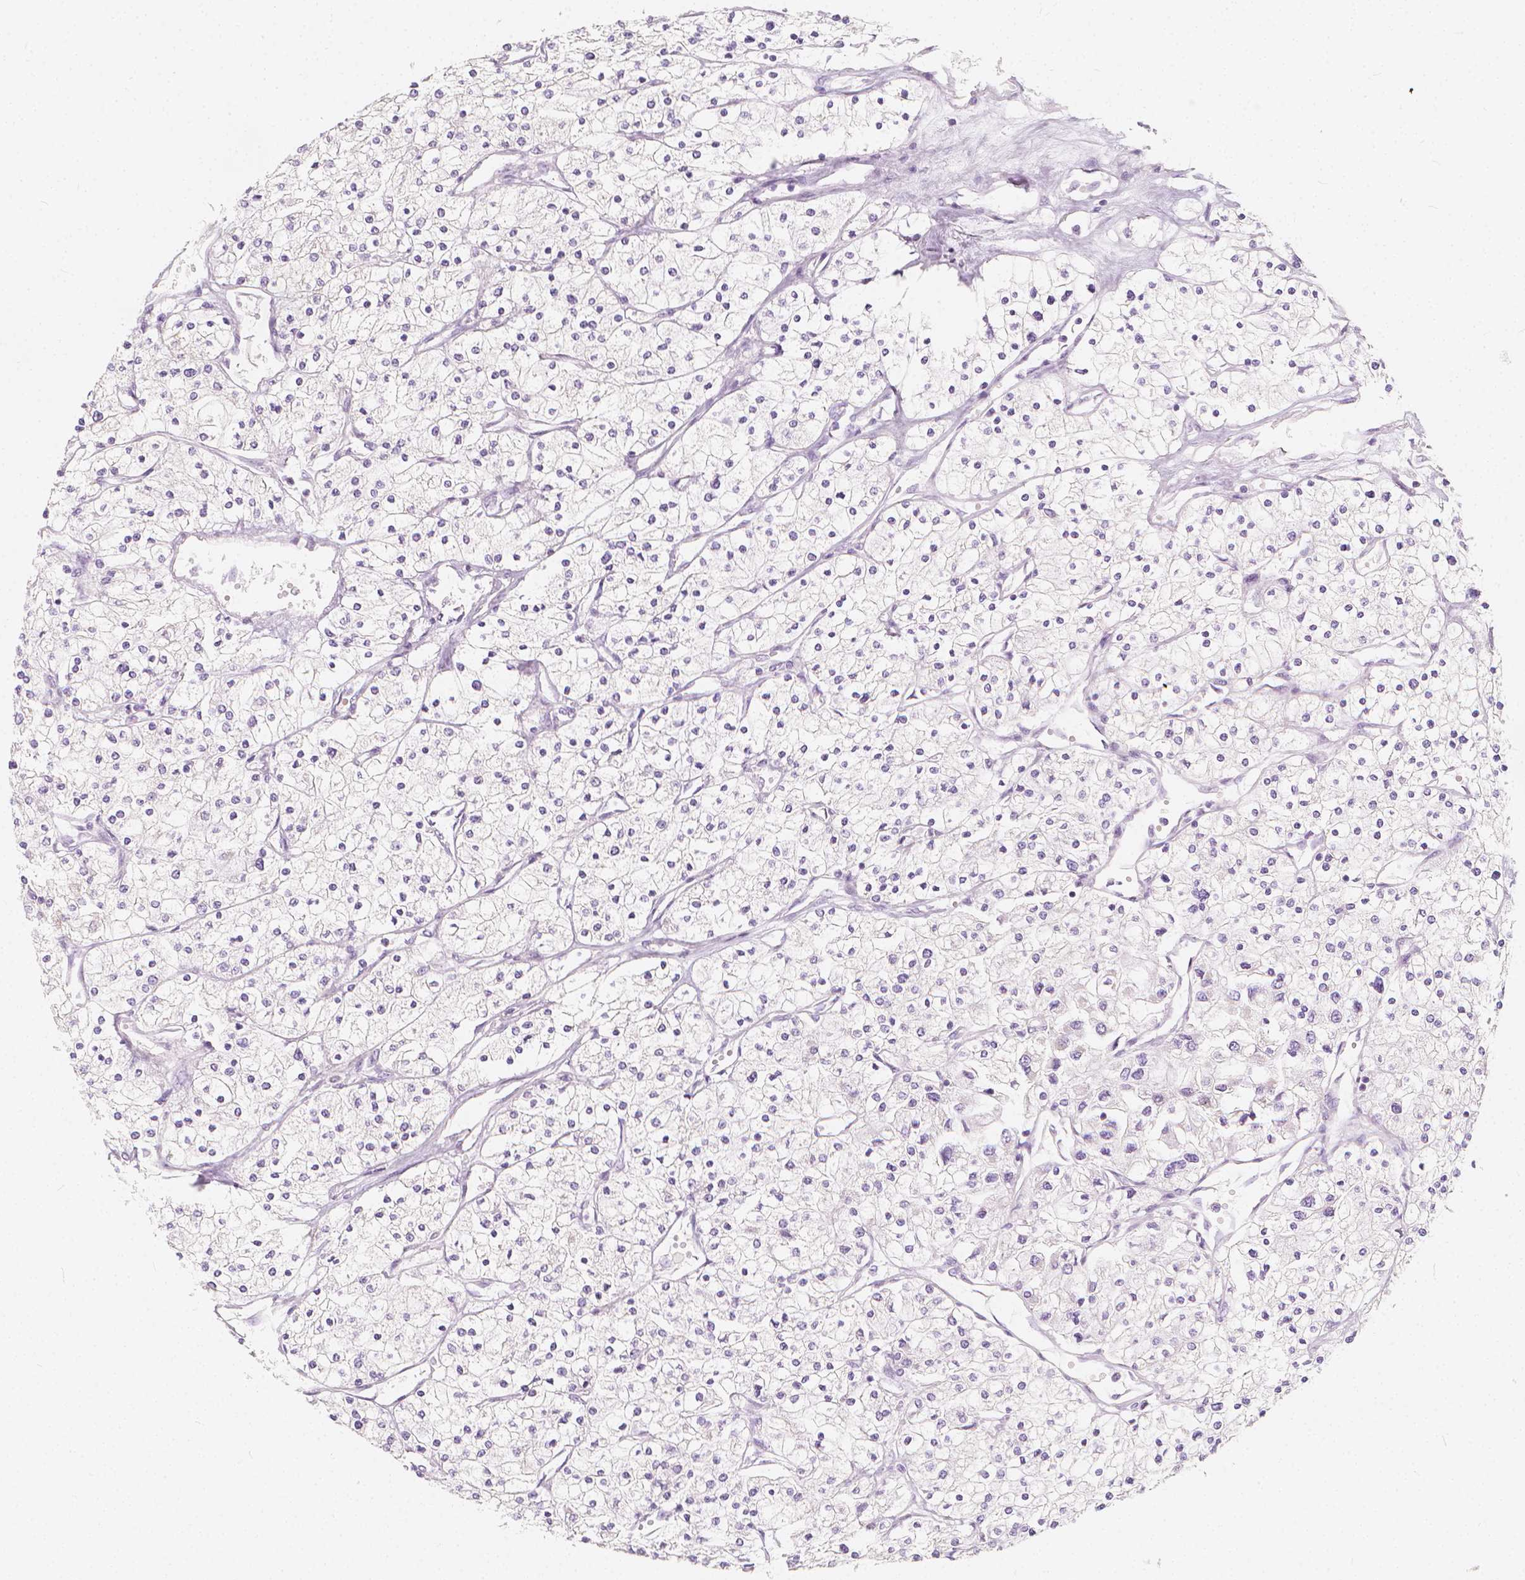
{"staining": {"intensity": "negative", "quantity": "none", "location": "none"}, "tissue": "renal cancer", "cell_type": "Tumor cells", "image_type": "cancer", "snomed": [{"axis": "morphology", "description": "Adenocarcinoma, NOS"}, {"axis": "topography", "description": "Kidney"}], "caption": "Image shows no significant protein positivity in tumor cells of renal cancer (adenocarcinoma).", "gene": "RBFOX1", "patient": {"sex": "male", "age": 80}}